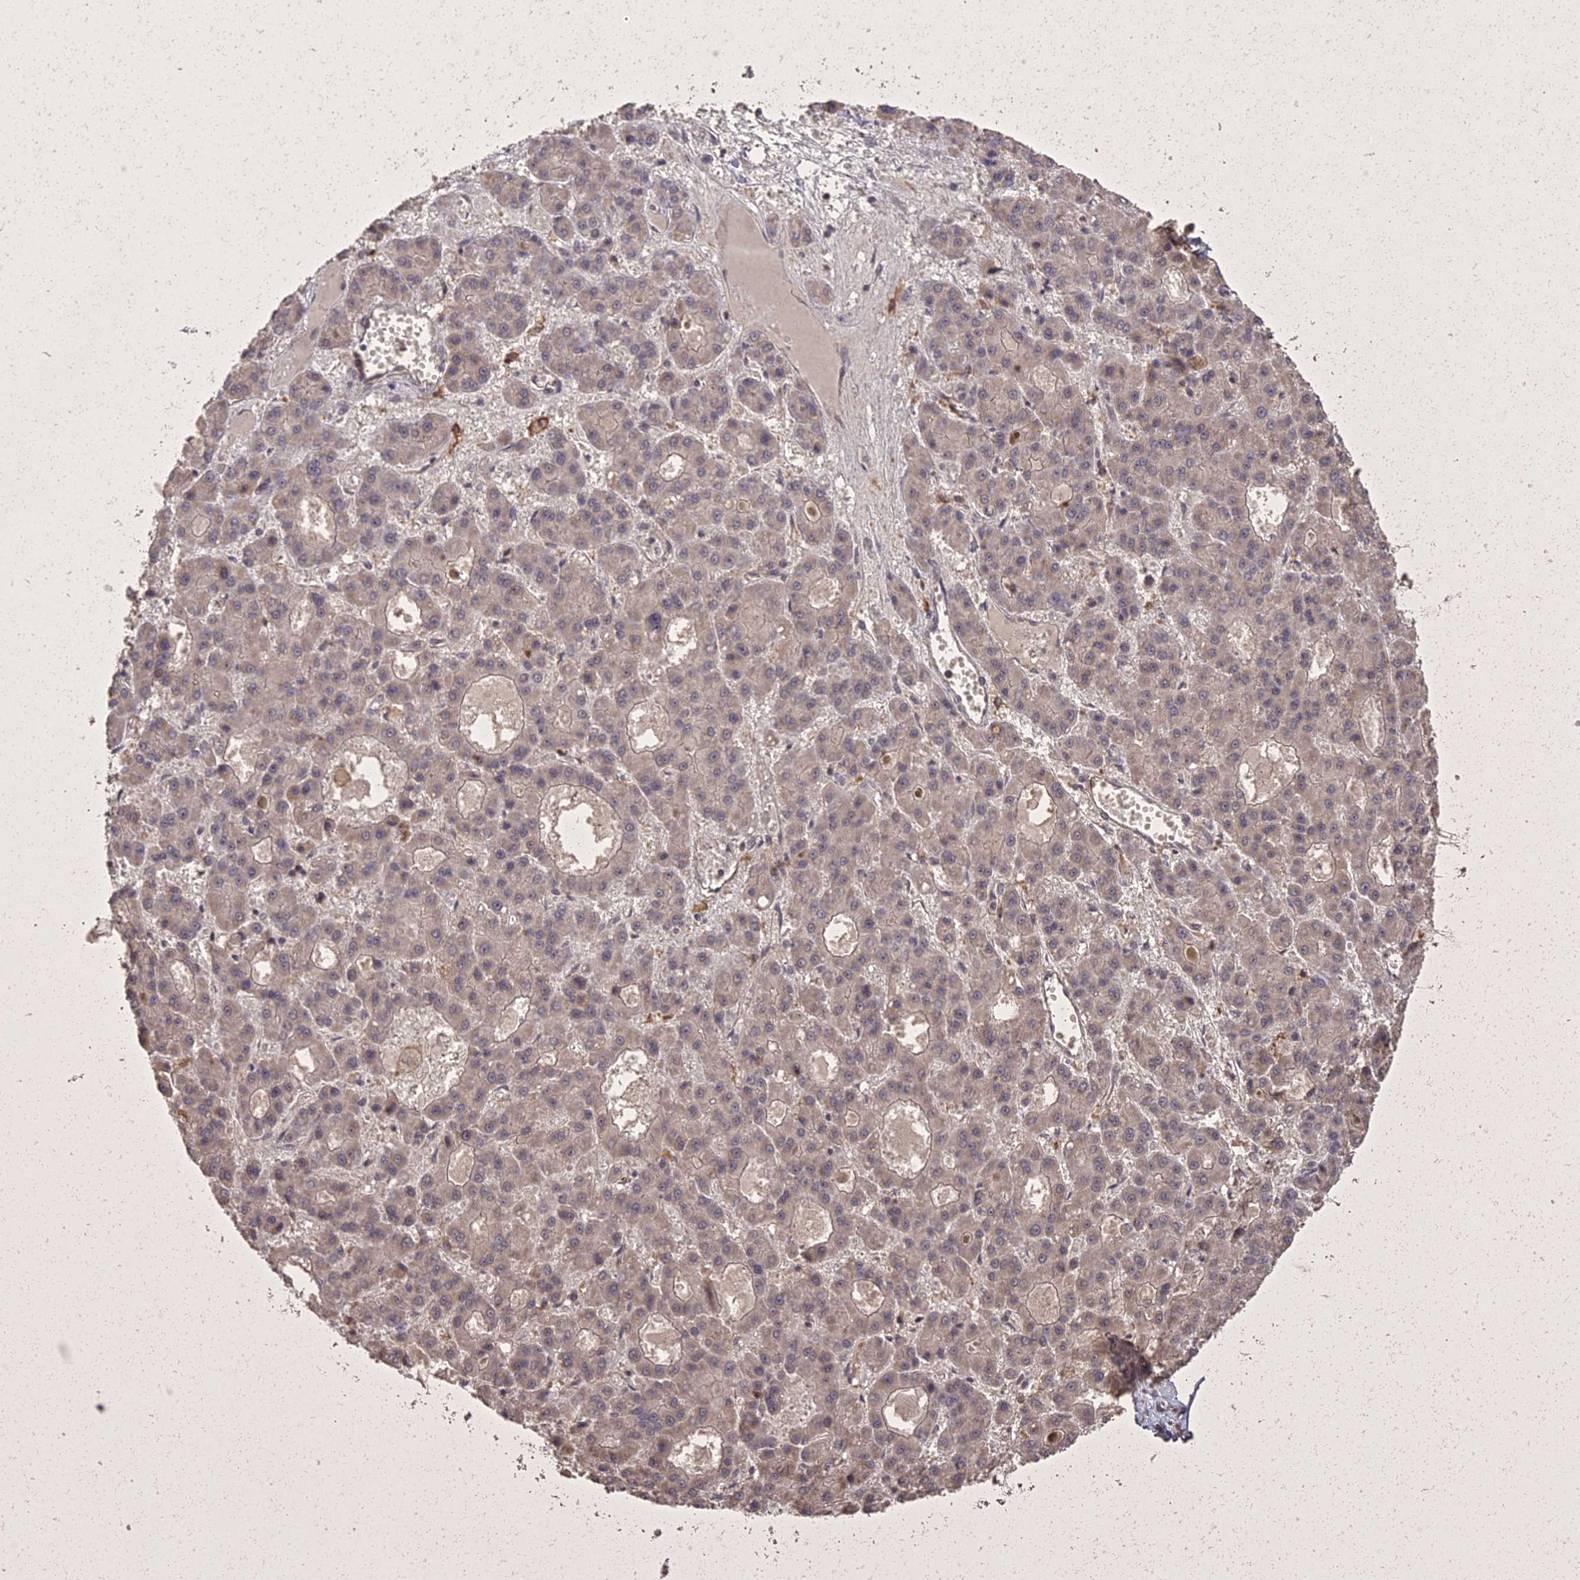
{"staining": {"intensity": "negative", "quantity": "none", "location": "none"}, "tissue": "liver cancer", "cell_type": "Tumor cells", "image_type": "cancer", "snomed": [{"axis": "morphology", "description": "Carcinoma, Hepatocellular, NOS"}, {"axis": "topography", "description": "Liver"}], "caption": "Tumor cells are negative for protein expression in human liver cancer (hepatocellular carcinoma).", "gene": "ING5", "patient": {"sex": "male", "age": 70}}